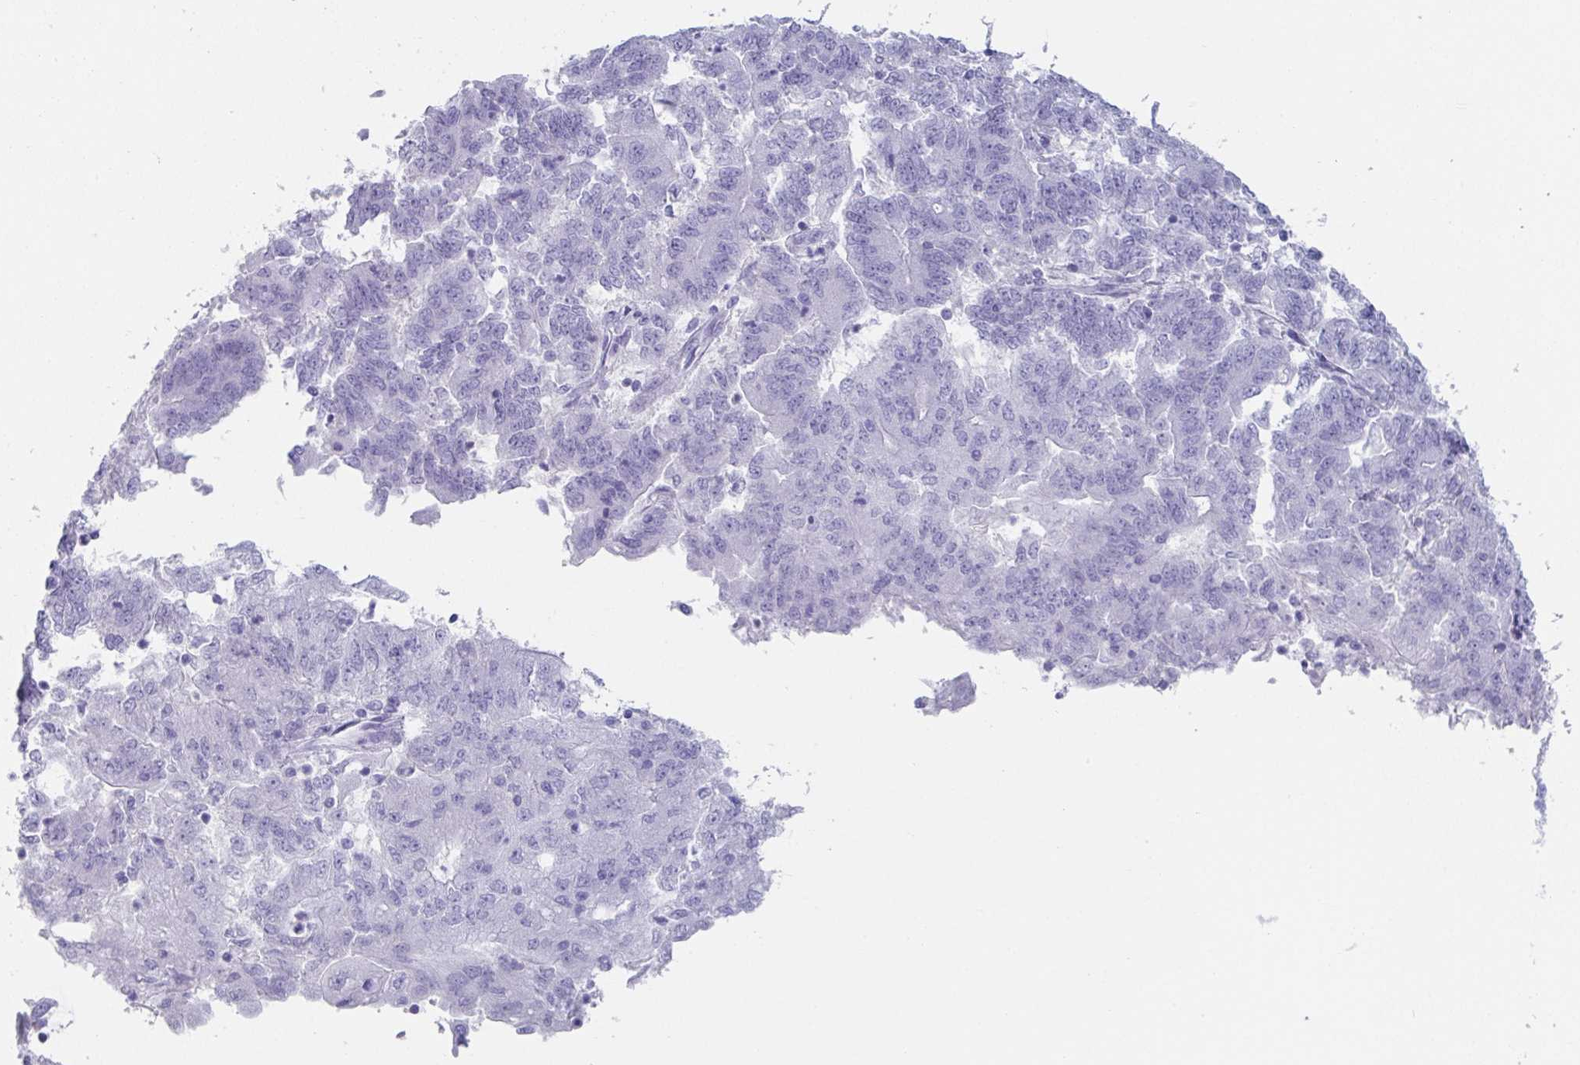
{"staining": {"intensity": "negative", "quantity": "none", "location": "none"}, "tissue": "endometrial cancer", "cell_type": "Tumor cells", "image_type": "cancer", "snomed": [{"axis": "morphology", "description": "Adenocarcinoma, NOS"}, {"axis": "topography", "description": "Endometrium"}], "caption": "Micrograph shows no protein positivity in tumor cells of endometrial cancer (adenocarcinoma) tissue.", "gene": "PLA2G1B", "patient": {"sex": "female", "age": 70}}